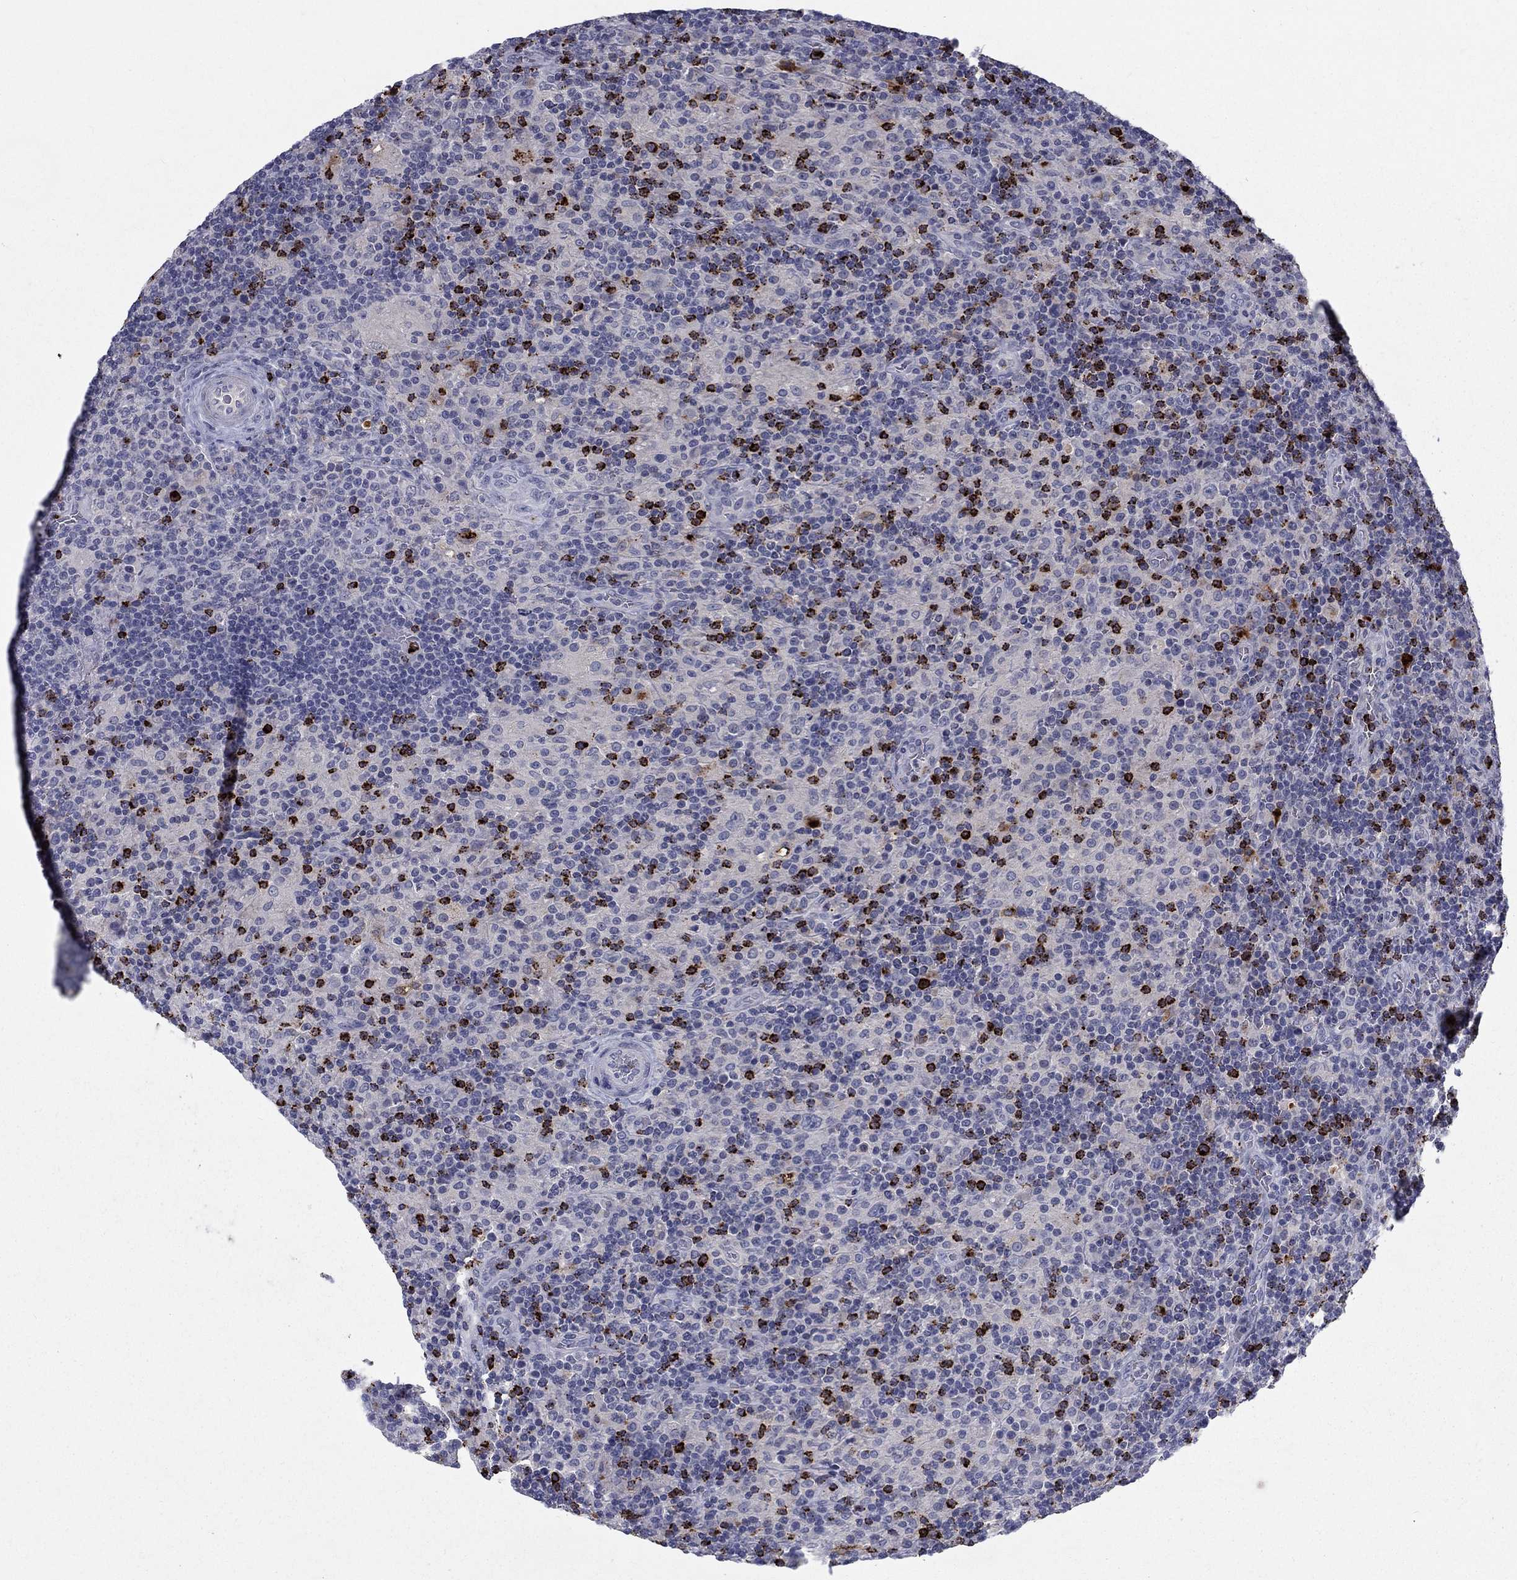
{"staining": {"intensity": "negative", "quantity": "none", "location": "none"}, "tissue": "lymphoma", "cell_type": "Tumor cells", "image_type": "cancer", "snomed": [{"axis": "morphology", "description": "Hodgkin's disease, NOS"}, {"axis": "topography", "description": "Lymph node"}], "caption": "Tumor cells are negative for protein expression in human Hodgkin's disease.", "gene": "GZMA", "patient": {"sex": "male", "age": 70}}